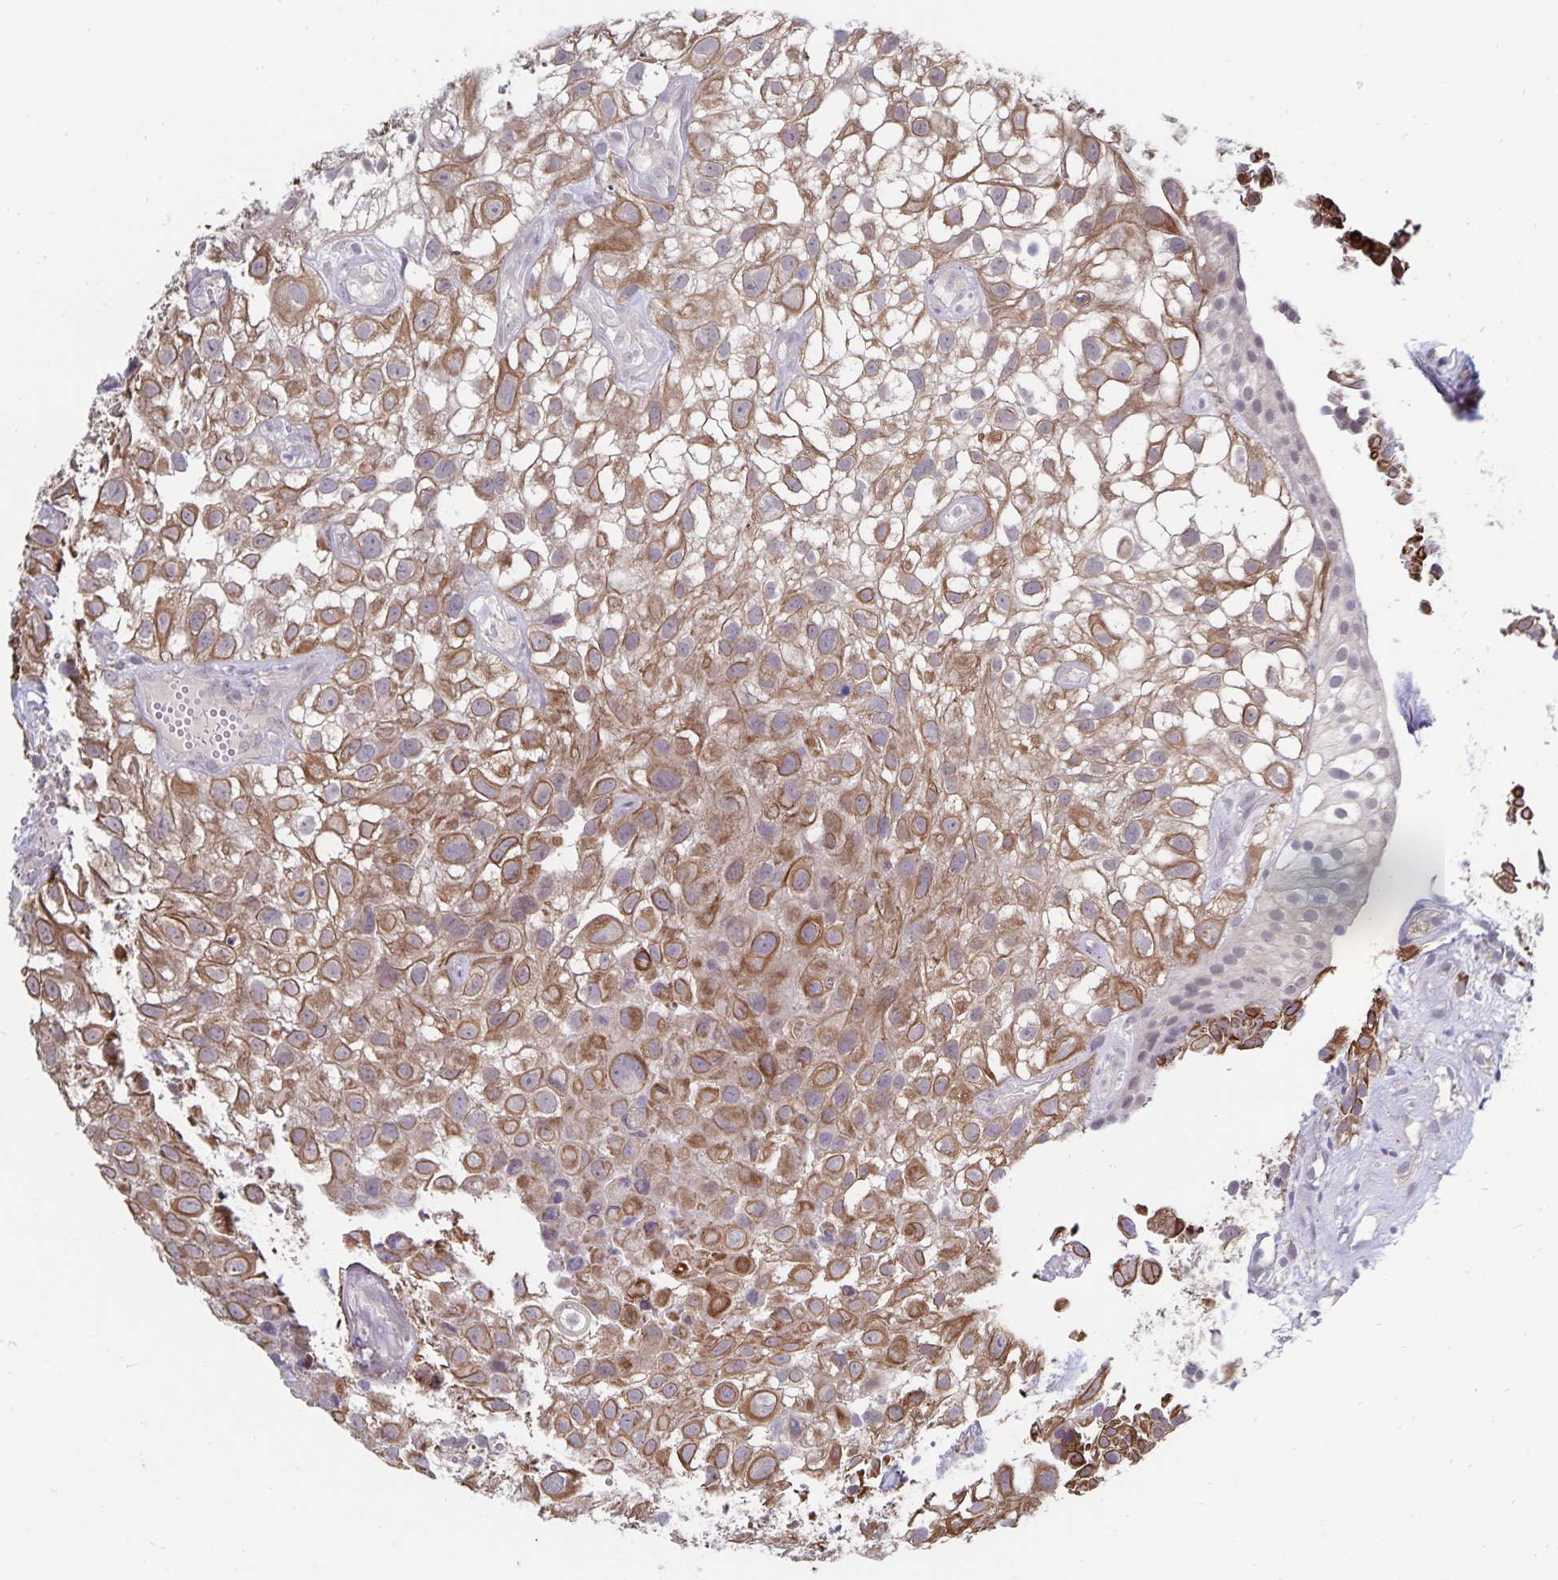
{"staining": {"intensity": "moderate", "quantity": ">75%", "location": "cytoplasmic/membranous"}, "tissue": "urothelial cancer", "cell_type": "Tumor cells", "image_type": "cancer", "snomed": [{"axis": "morphology", "description": "Urothelial carcinoma, High grade"}, {"axis": "topography", "description": "Urinary bladder"}], "caption": "Brown immunohistochemical staining in urothelial carcinoma (high-grade) reveals moderate cytoplasmic/membranous expression in approximately >75% of tumor cells.", "gene": "CDKN2B", "patient": {"sex": "male", "age": 56}}